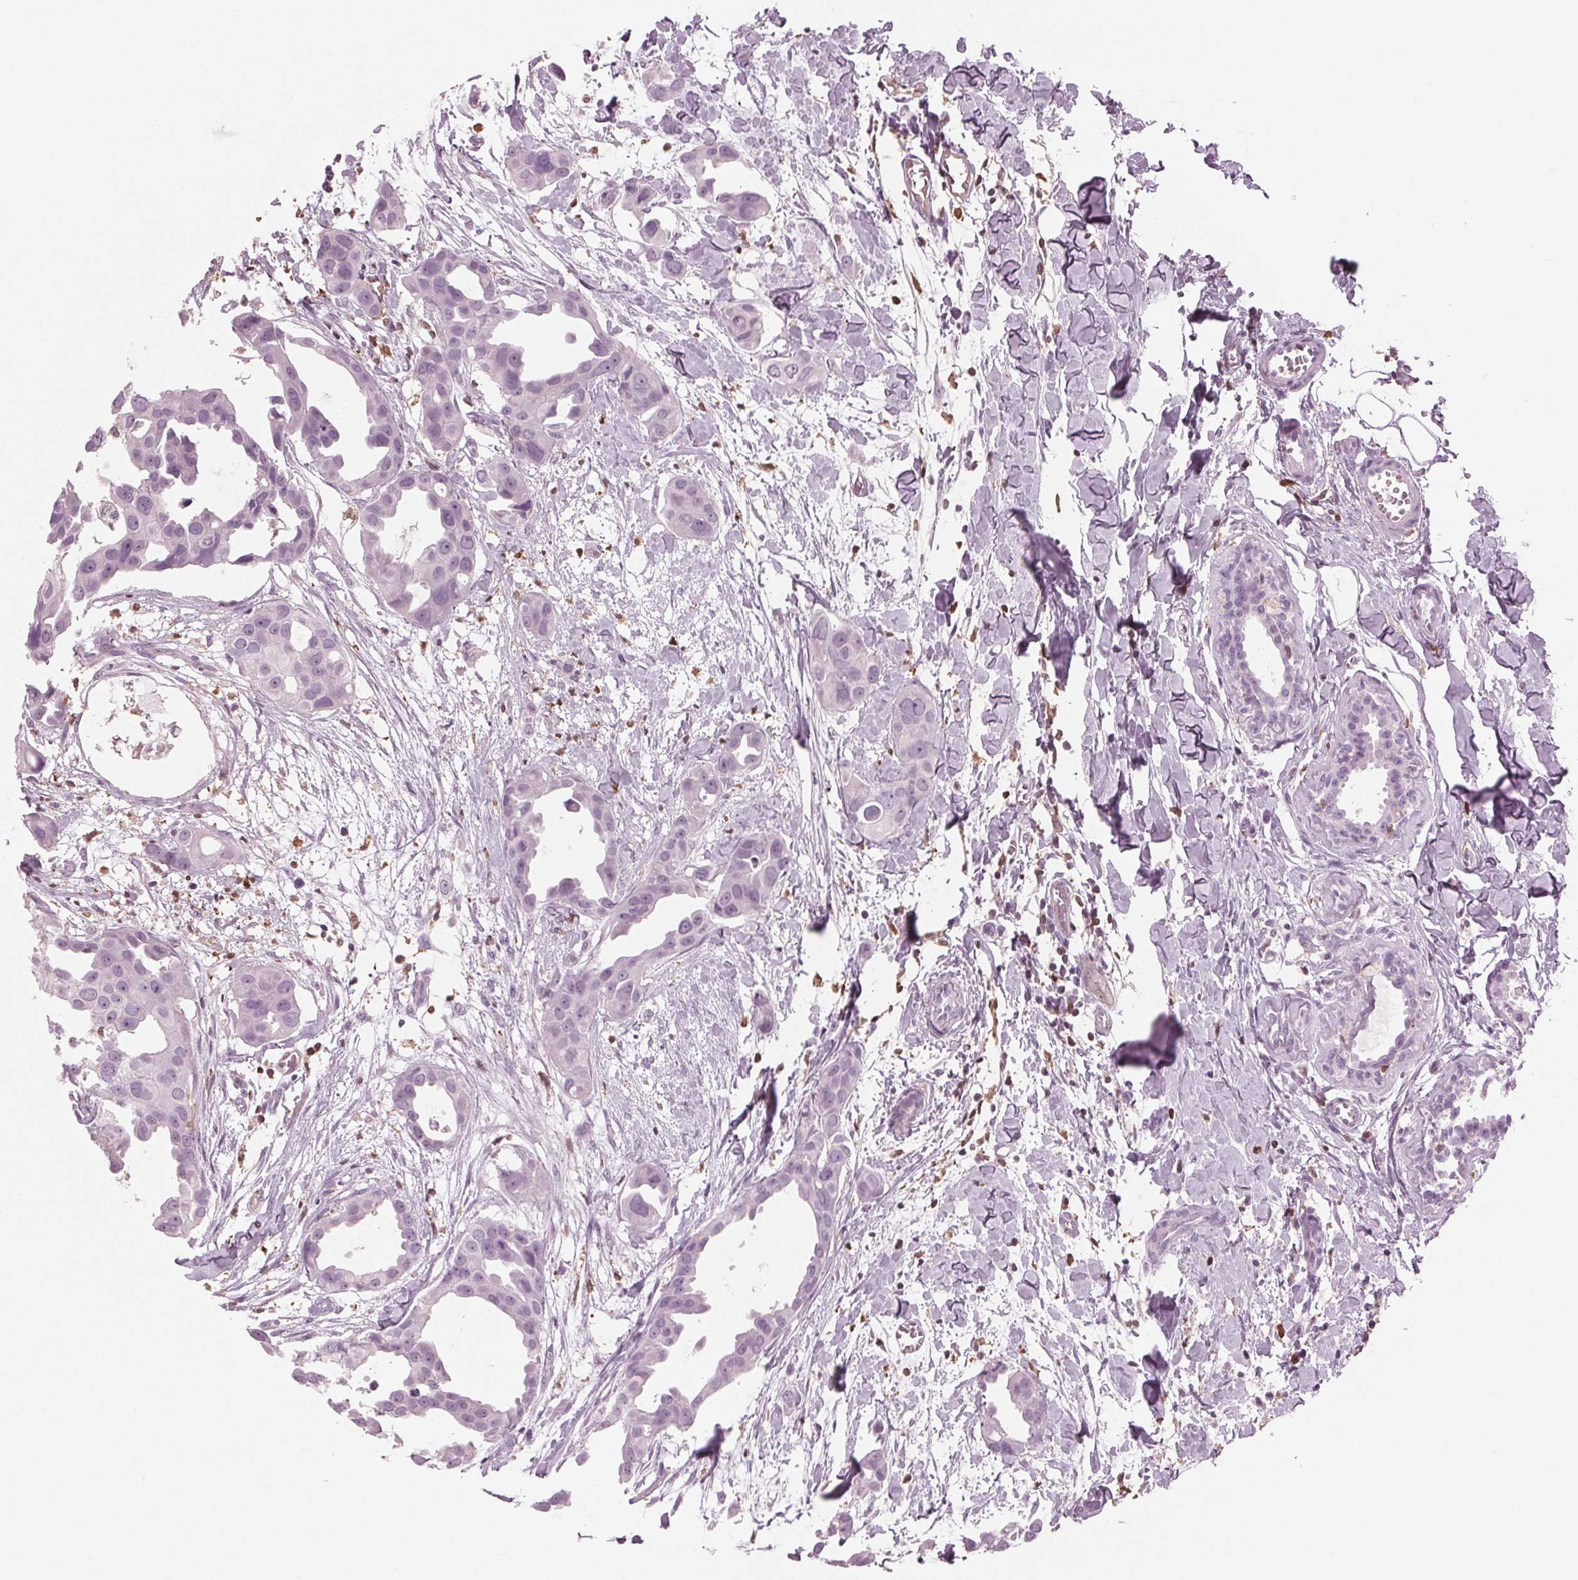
{"staining": {"intensity": "negative", "quantity": "none", "location": "none"}, "tissue": "breast cancer", "cell_type": "Tumor cells", "image_type": "cancer", "snomed": [{"axis": "morphology", "description": "Duct carcinoma"}, {"axis": "topography", "description": "Breast"}], "caption": "Tumor cells show no significant expression in breast cancer (infiltrating ductal carcinoma).", "gene": "BTLA", "patient": {"sex": "female", "age": 38}}